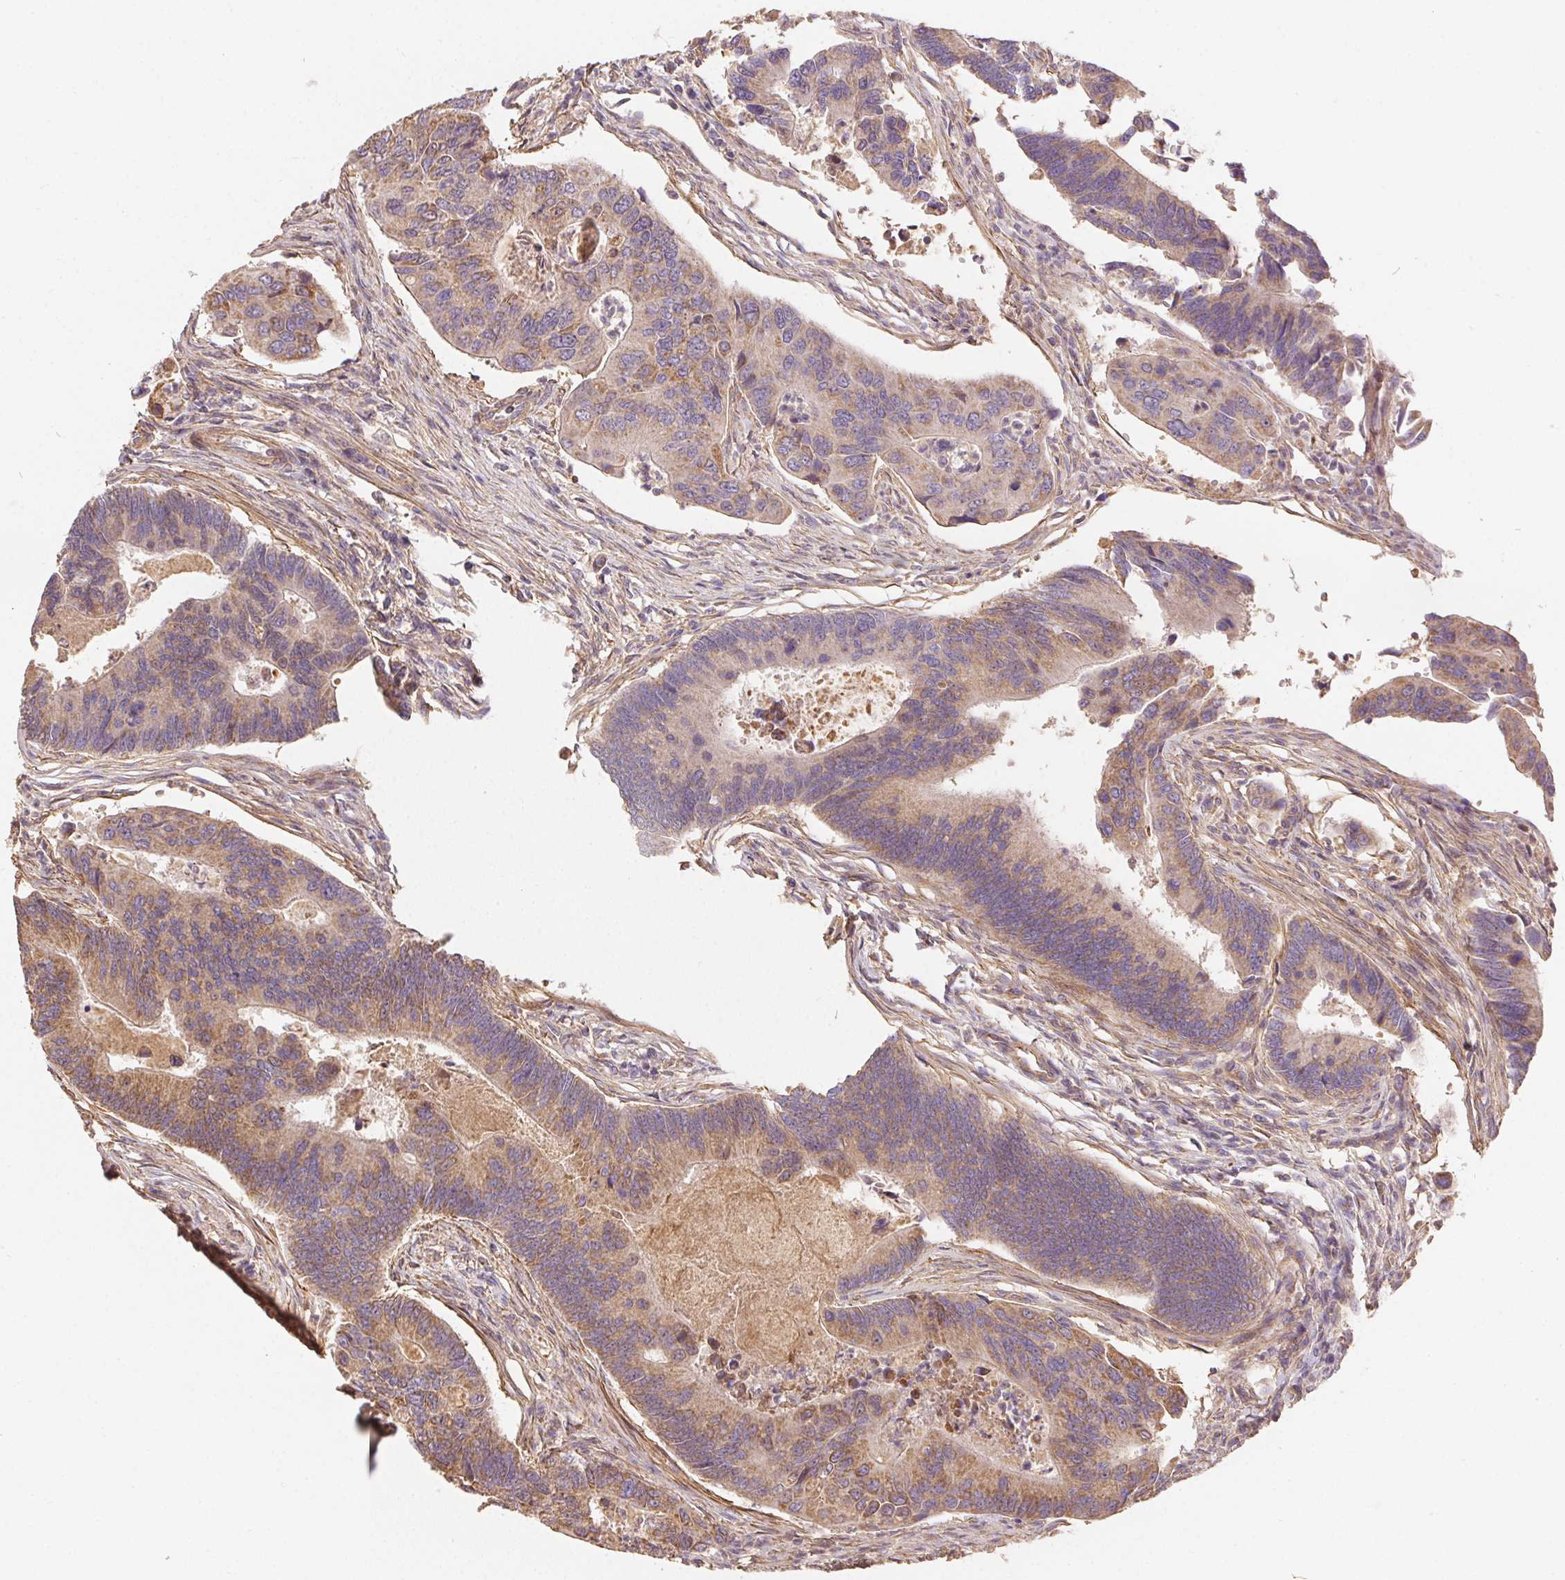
{"staining": {"intensity": "moderate", "quantity": "25%-75%", "location": "cytoplasmic/membranous"}, "tissue": "colorectal cancer", "cell_type": "Tumor cells", "image_type": "cancer", "snomed": [{"axis": "morphology", "description": "Adenocarcinoma, NOS"}, {"axis": "topography", "description": "Colon"}], "caption": "Colorectal cancer (adenocarcinoma) stained with IHC shows moderate cytoplasmic/membranous staining in about 25%-75% of tumor cells.", "gene": "REV3L", "patient": {"sex": "female", "age": 67}}